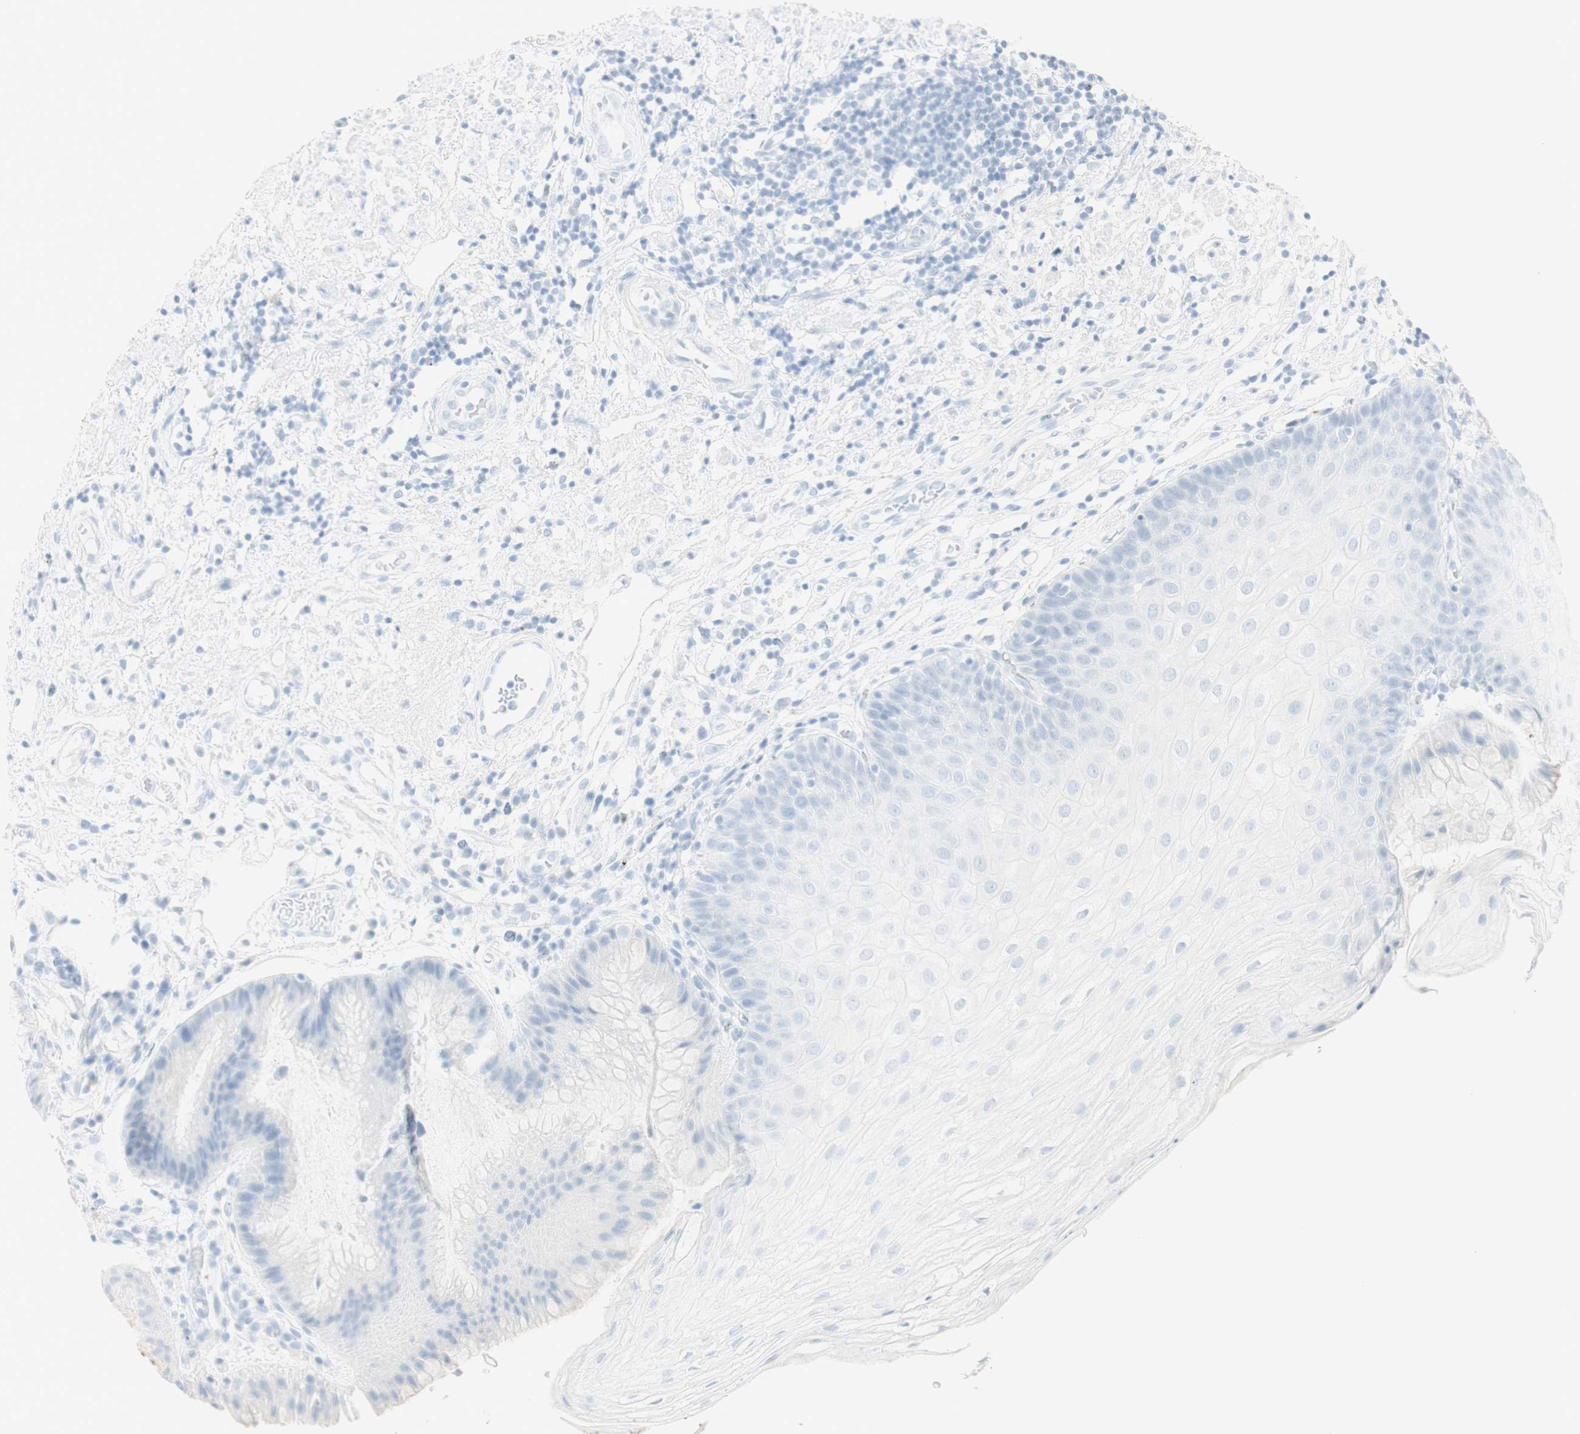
{"staining": {"intensity": "negative", "quantity": "none", "location": "none"}, "tissue": "stomach", "cell_type": "Glandular cells", "image_type": "normal", "snomed": [{"axis": "morphology", "description": "Normal tissue, NOS"}, {"axis": "topography", "description": "Stomach, upper"}], "caption": "Glandular cells are negative for brown protein staining in unremarkable stomach. (IHC, brightfield microscopy, high magnification).", "gene": "NAPSA", "patient": {"sex": "male", "age": 72}}